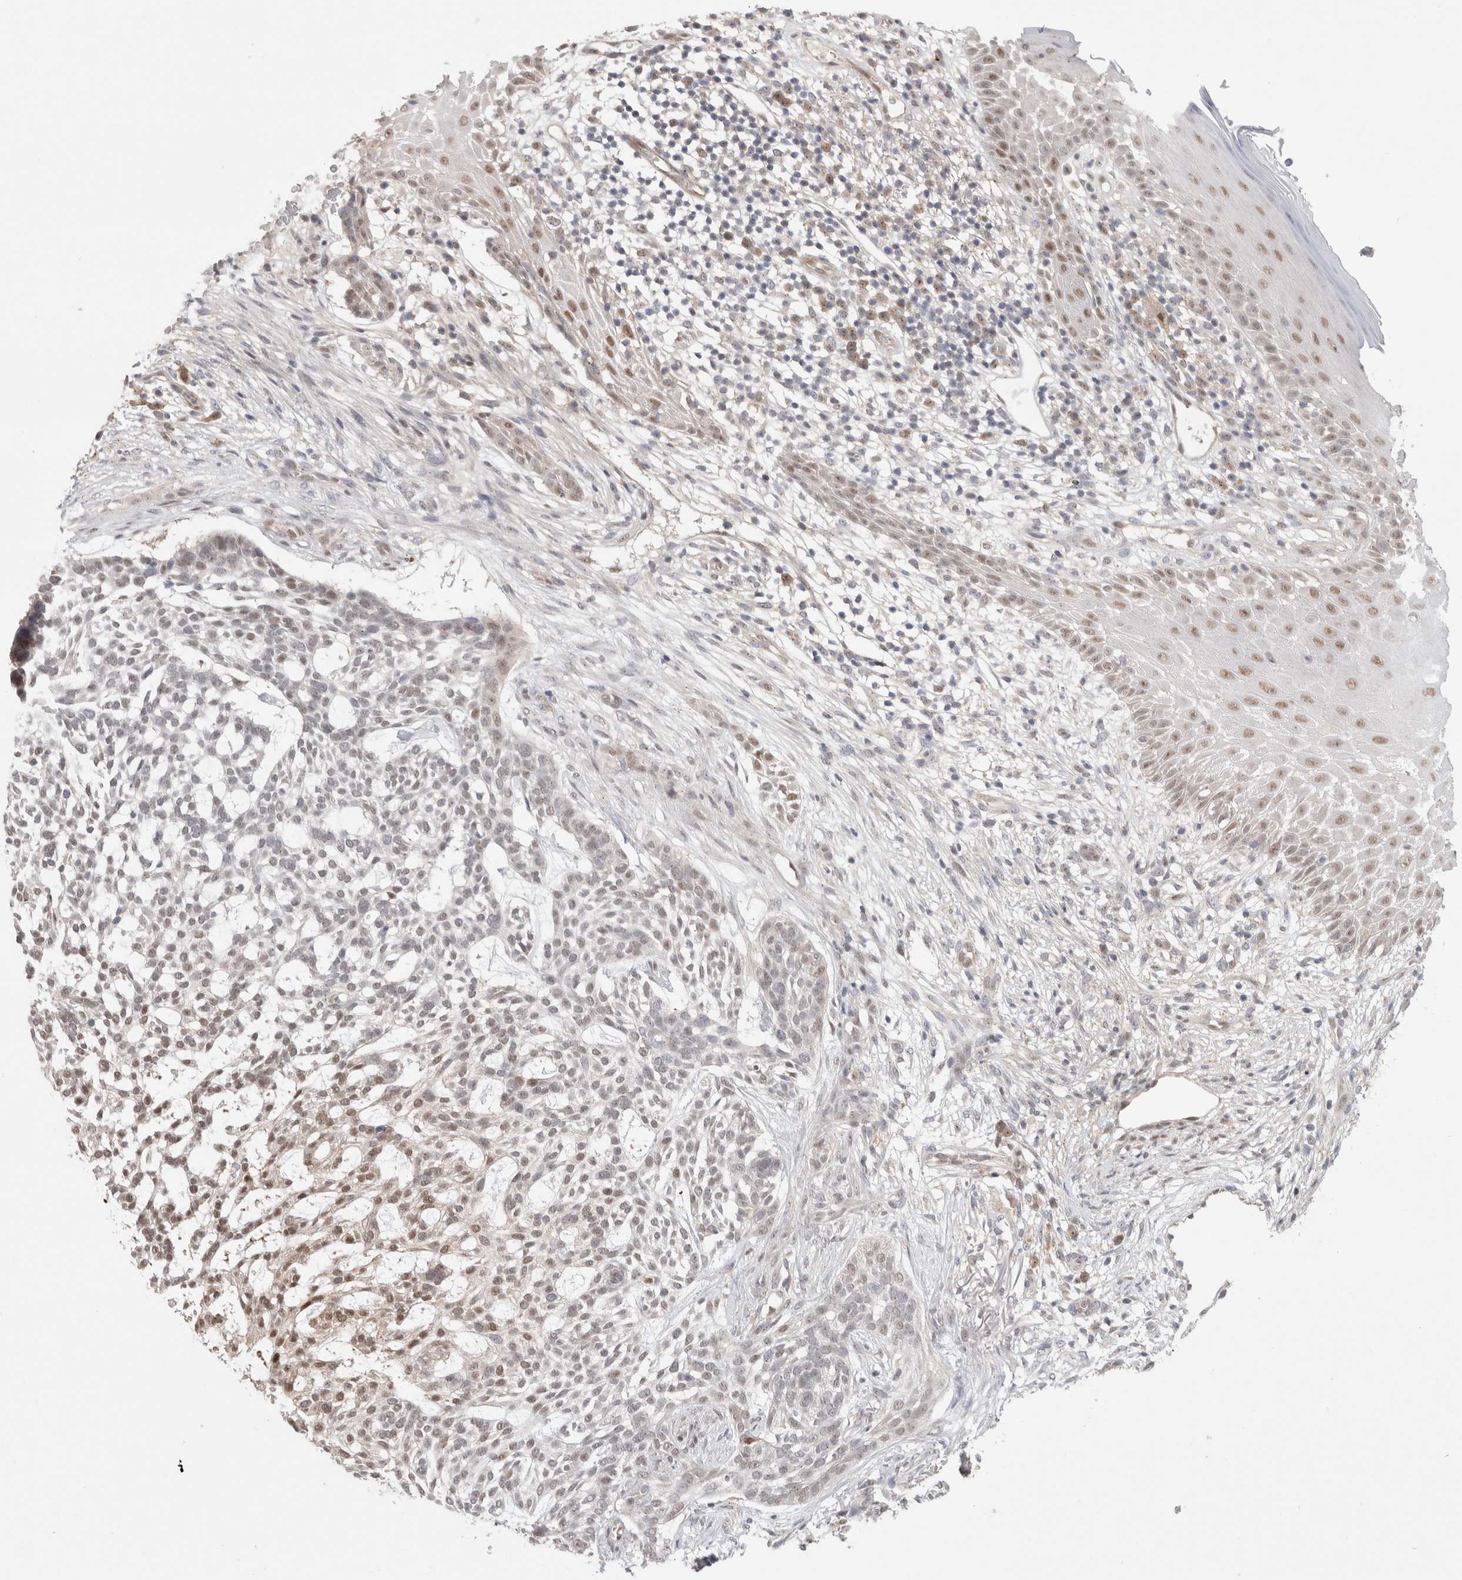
{"staining": {"intensity": "weak", "quantity": "25%-75%", "location": "nuclear"}, "tissue": "skin cancer", "cell_type": "Tumor cells", "image_type": "cancer", "snomed": [{"axis": "morphology", "description": "Basal cell carcinoma"}, {"axis": "topography", "description": "Skin"}], "caption": "The image demonstrates staining of skin basal cell carcinoma, revealing weak nuclear protein expression (brown color) within tumor cells. (Stains: DAB (3,3'-diaminobenzidine) in brown, nuclei in blue, Microscopy: brightfield microscopy at high magnification).", "gene": "SLC29A1", "patient": {"sex": "female", "age": 64}}